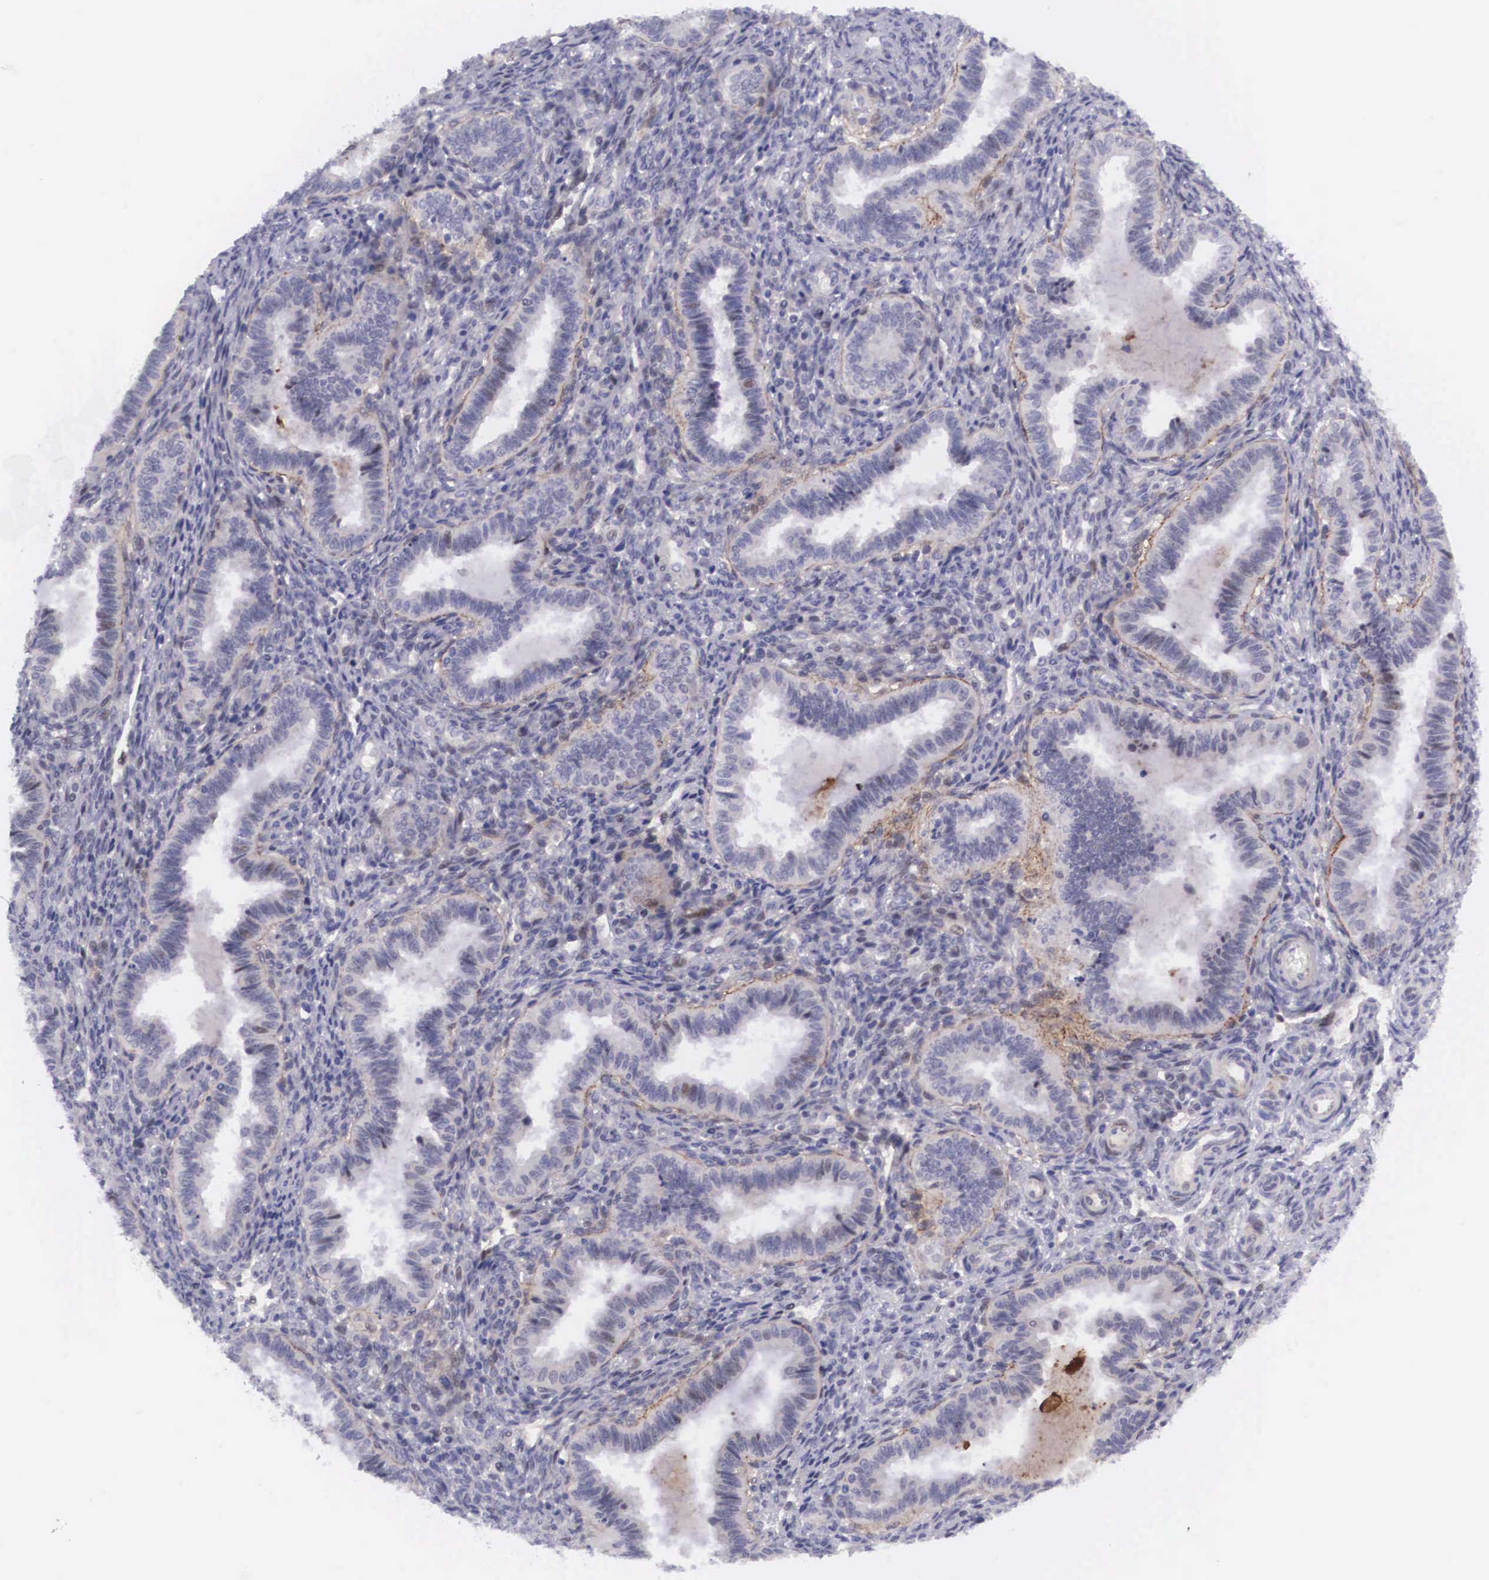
{"staining": {"intensity": "weak", "quantity": "<25%", "location": "cytoplasmic/membranous"}, "tissue": "endometrium", "cell_type": "Cells in endometrial stroma", "image_type": "normal", "snomed": [{"axis": "morphology", "description": "Normal tissue, NOS"}, {"axis": "topography", "description": "Endometrium"}], "caption": "Cells in endometrial stroma show no significant protein expression in normal endometrium.", "gene": "EMID1", "patient": {"sex": "female", "age": 36}}